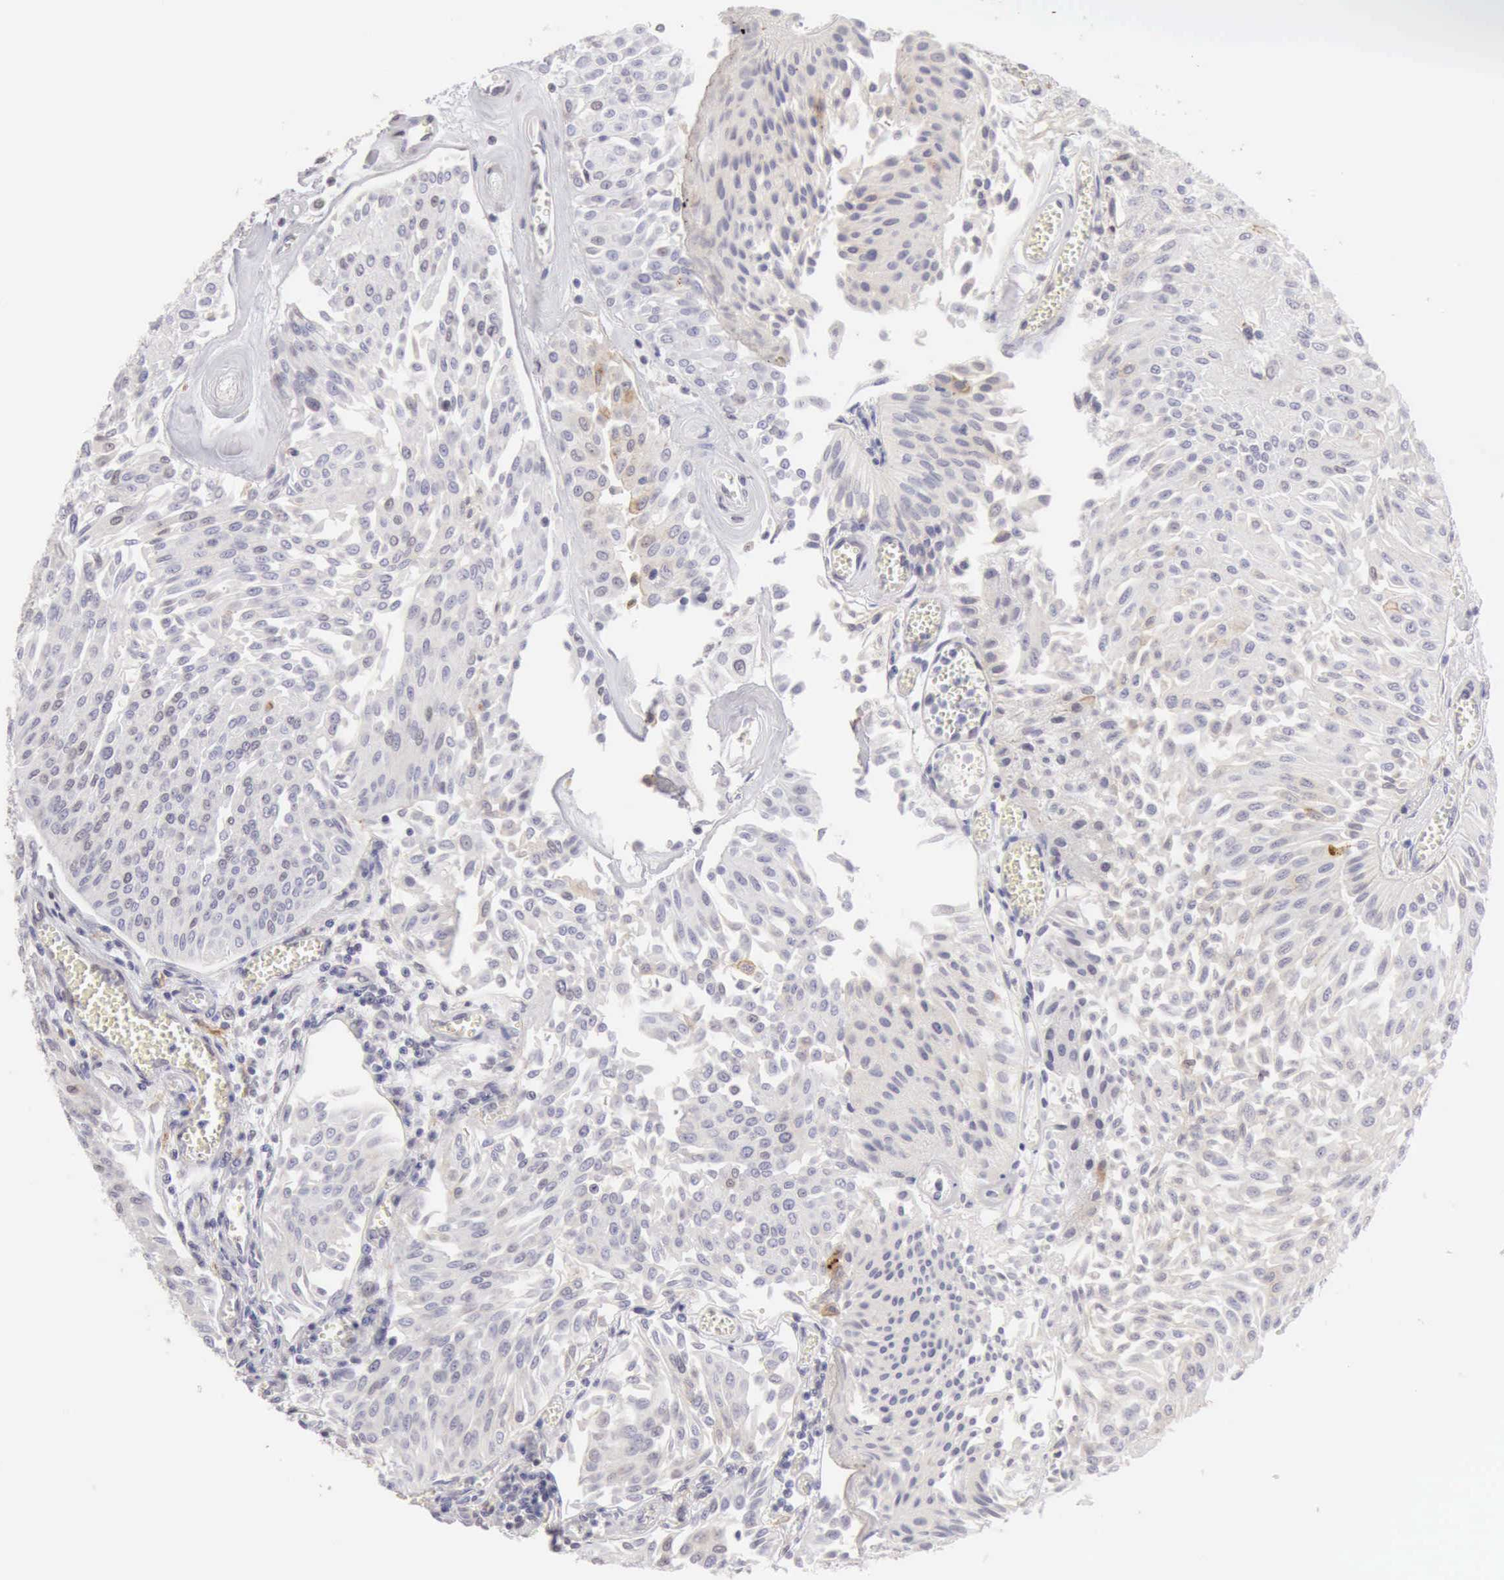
{"staining": {"intensity": "negative", "quantity": "none", "location": "none"}, "tissue": "urothelial cancer", "cell_type": "Tumor cells", "image_type": "cancer", "snomed": [{"axis": "morphology", "description": "Urothelial carcinoma, Low grade"}, {"axis": "topography", "description": "Urinary bladder"}], "caption": "High magnification brightfield microscopy of low-grade urothelial carcinoma stained with DAB (brown) and counterstained with hematoxylin (blue): tumor cells show no significant positivity.", "gene": "RNASE1", "patient": {"sex": "male", "age": 86}}